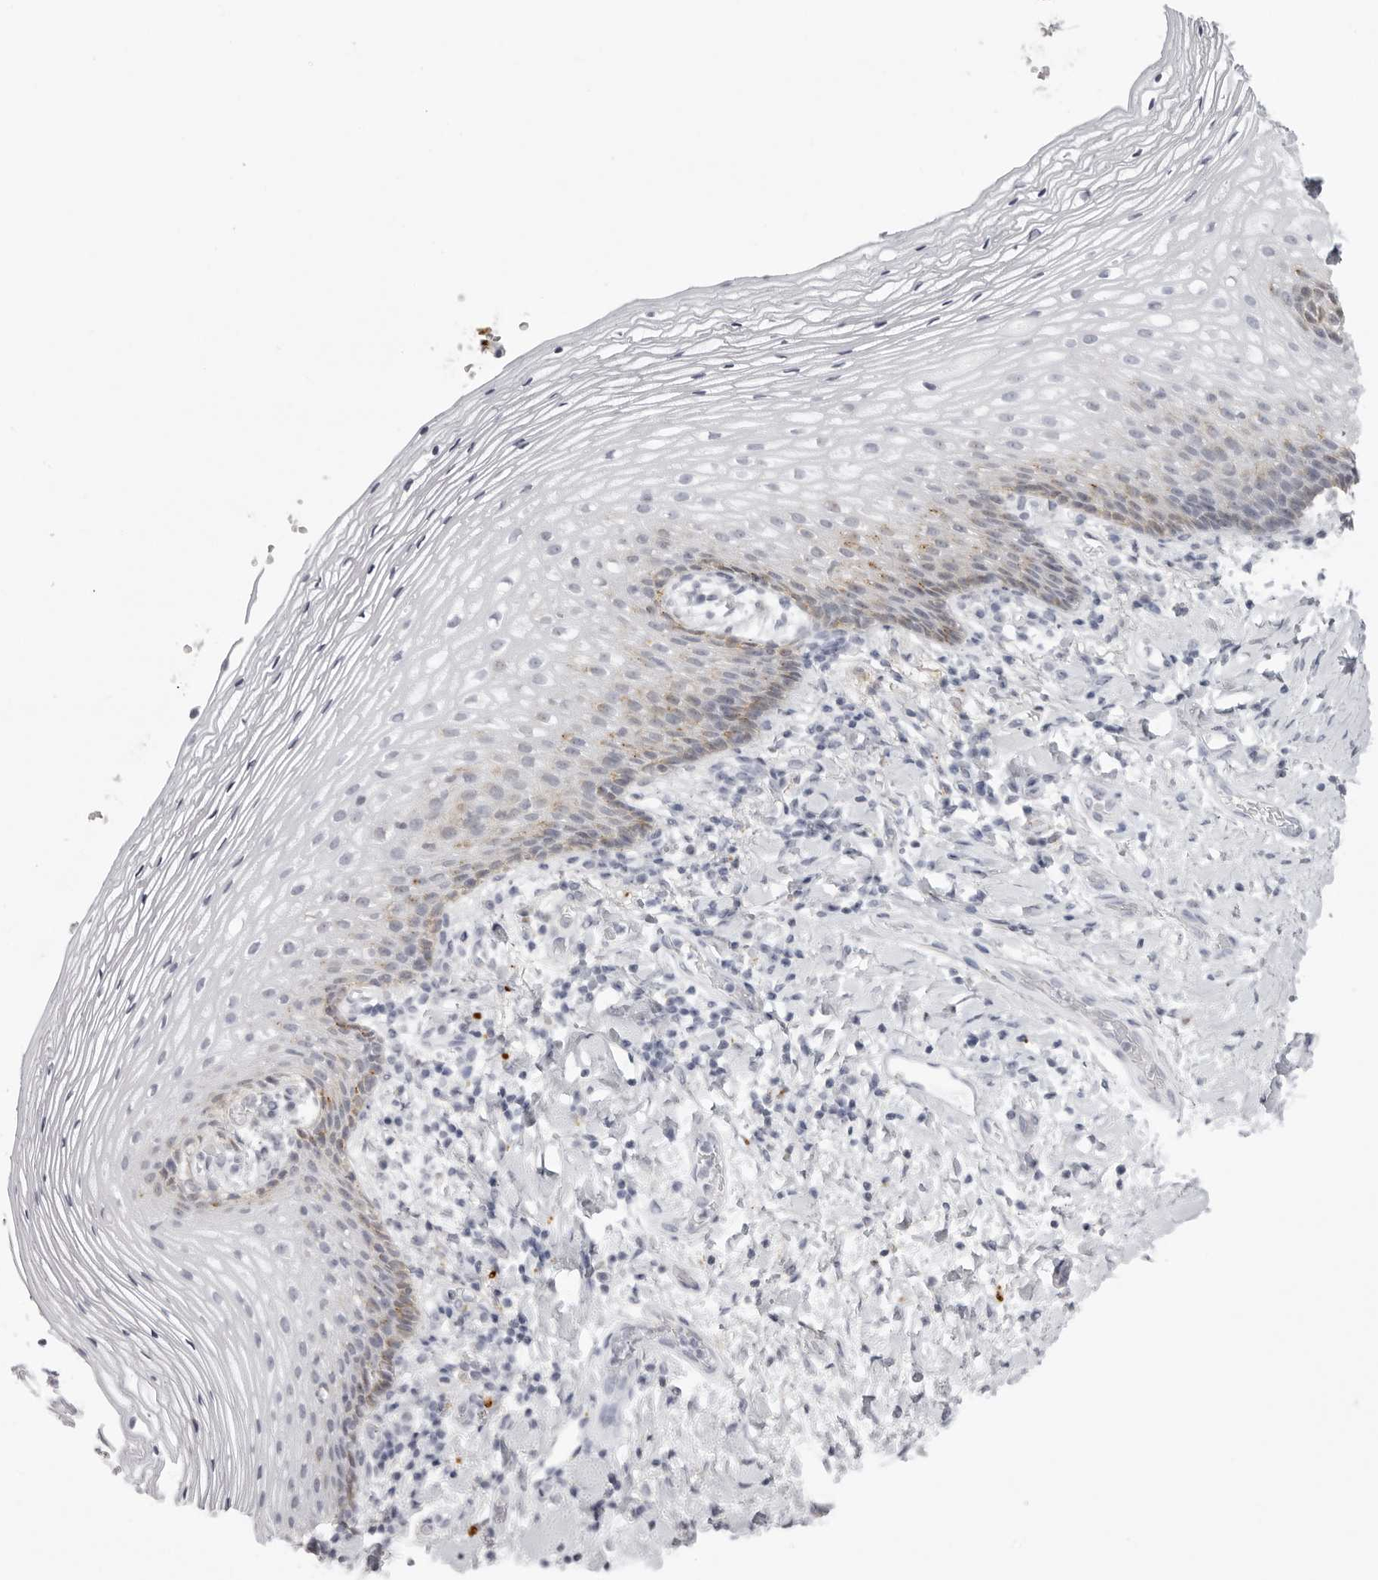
{"staining": {"intensity": "negative", "quantity": "none", "location": "none"}, "tissue": "vagina", "cell_type": "Squamous epithelial cells", "image_type": "normal", "snomed": [{"axis": "morphology", "description": "Normal tissue, NOS"}, {"axis": "topography", "description": "Vagina"}], "caption": "This is a image of IHC staining of normal vagina, which shows no staining in squamous epithelial cells.", "gene": "IL25", "patient": {"sex": "female", "age": 60}}